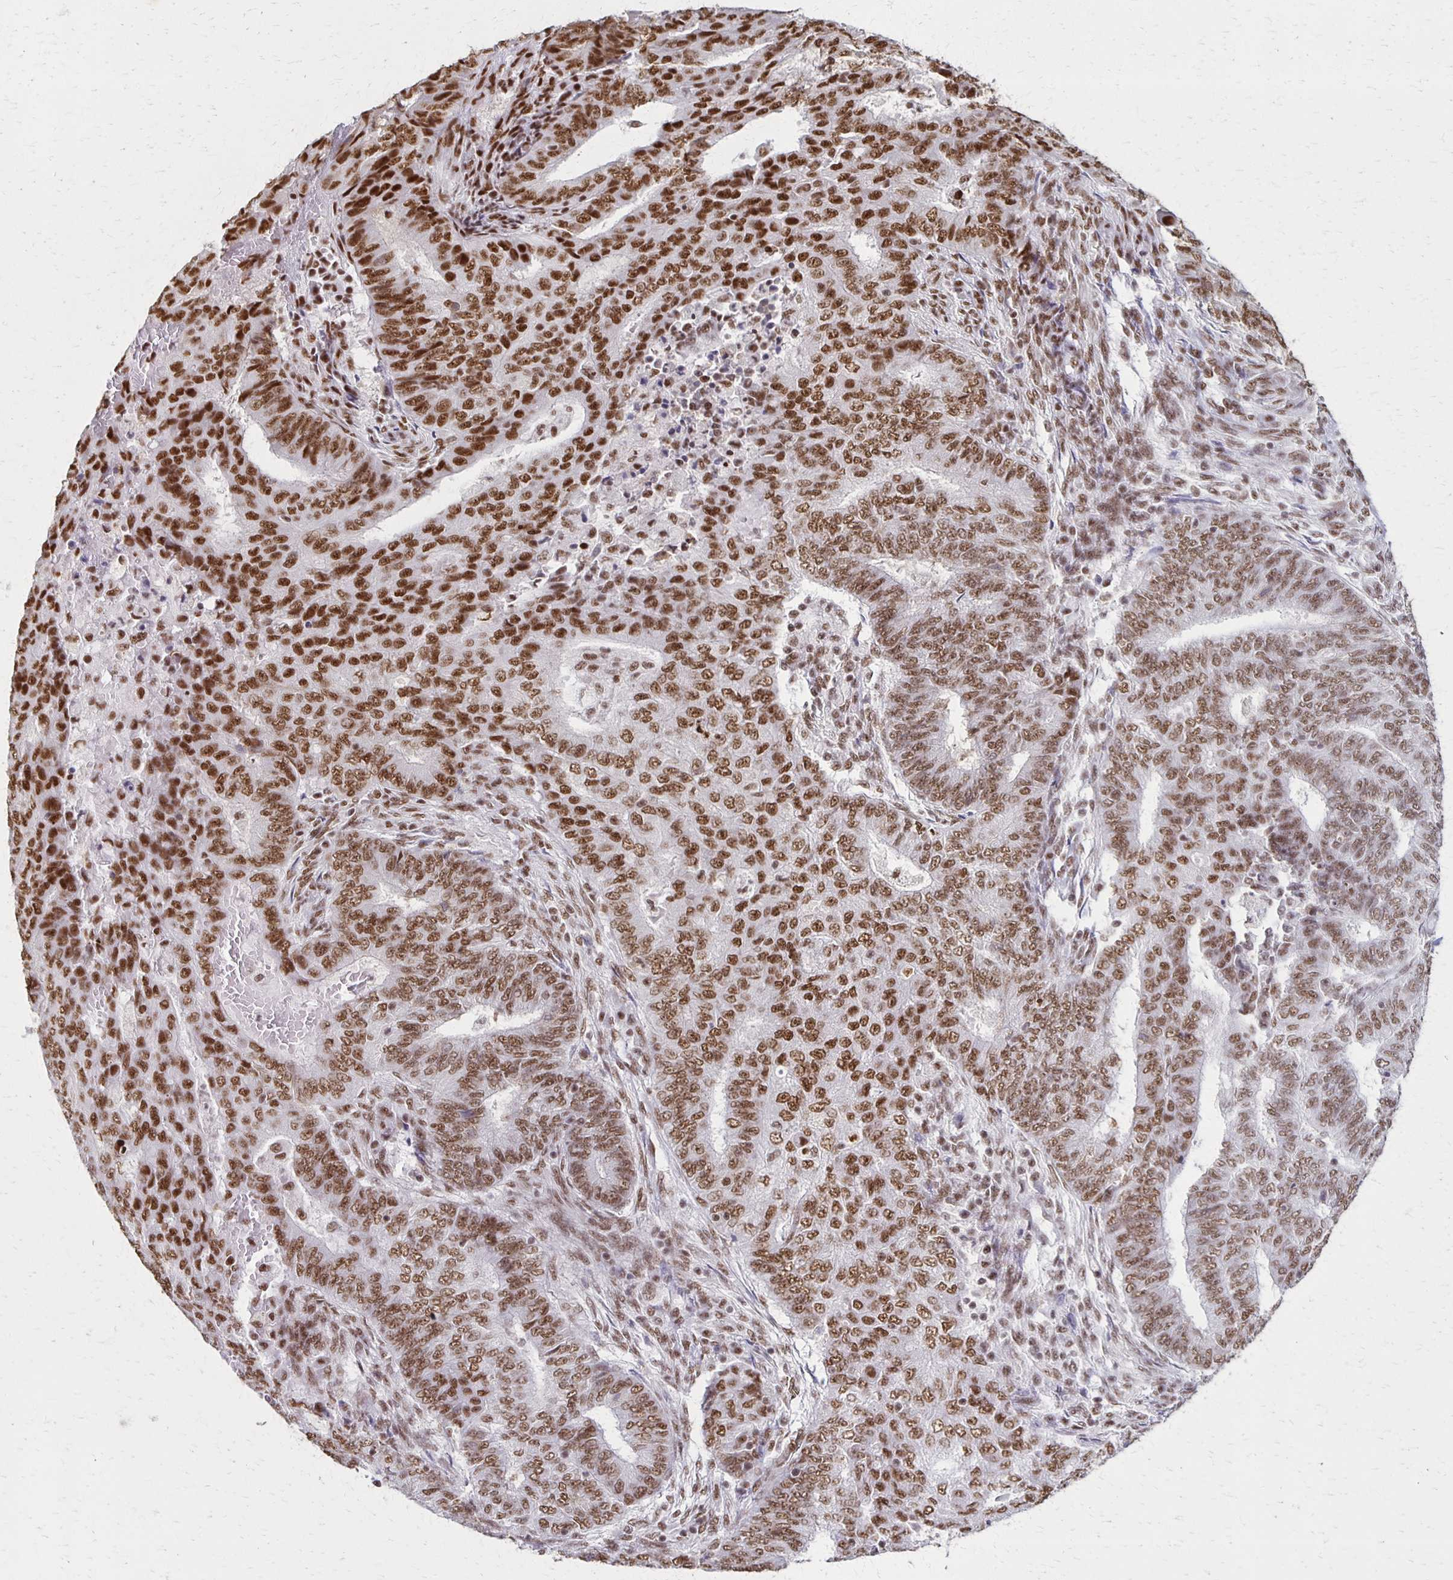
{"staining": {"intensity": "strong", "quantity": ">75%", "location": "nuclear"}, "tissue": "endometrial cancer", "cell_type": "Tumor cells", "image_type": "cancer", "snomed": [{"axis": "morphology", "description": "Adenocarcinoma, NOS"}, {"axis": "topography", "description": "Endometrium"}], "caption": "Brown immunohistochemical staining in human adenocarcinoma (endometrial) shows strong nuclear staining in about >75% of tumor cells. (brown staining indicates protein expression, while blue staining denotes nuclei).", "gene": "XRCC6", "patient": {"sex": "female", "age": 62}}